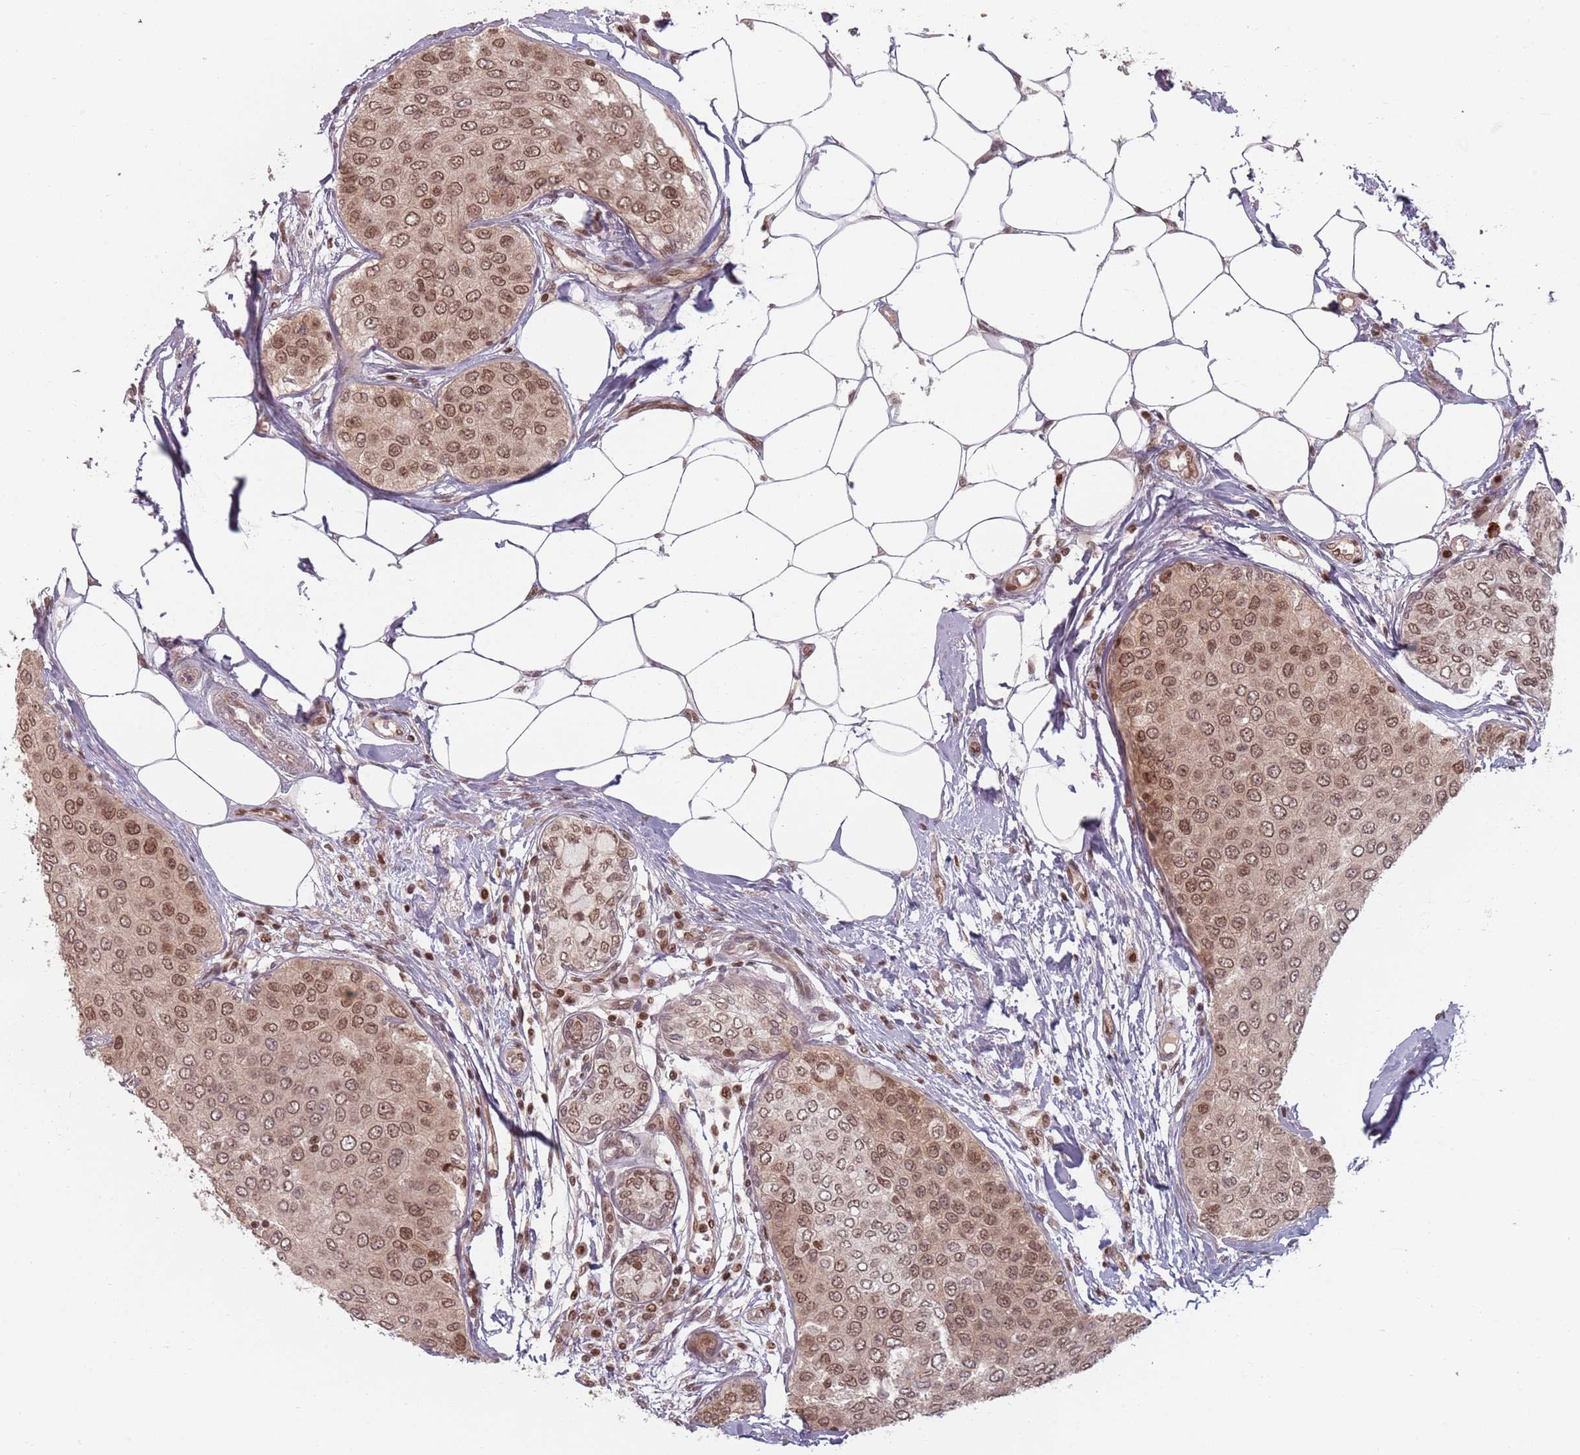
{"staining": {"intensity": "moderate", "quantity": ">75%", "location": "cytoplasmic/membranous,nuclear"}, "tissue": "breast cancer", "cell_type": "Tumor cells", "image_type": "cancer", "snomed": [{"axis": "morphology", "description": "Duct carcinoma"}, {"axis": "topography", "description": "Breast"}], "caption": "Immunohistochemistry (IHC) staining of breast invasive ductal carcinoma, which reveals medium levels of moderate cytoplasmic/membranous and nuclear expression in about >75% of tumor cells indicating moderate cytoplasmic/membranous and nuclear protein positivity. The staining was performed using DAB (3,3'-diaminobenzidine) (brown) for protein detection and nuclei were counterstained in hematoxylin (blue).", "gene": "NUP50", "patient": {"sex": "female", "age": 72}}